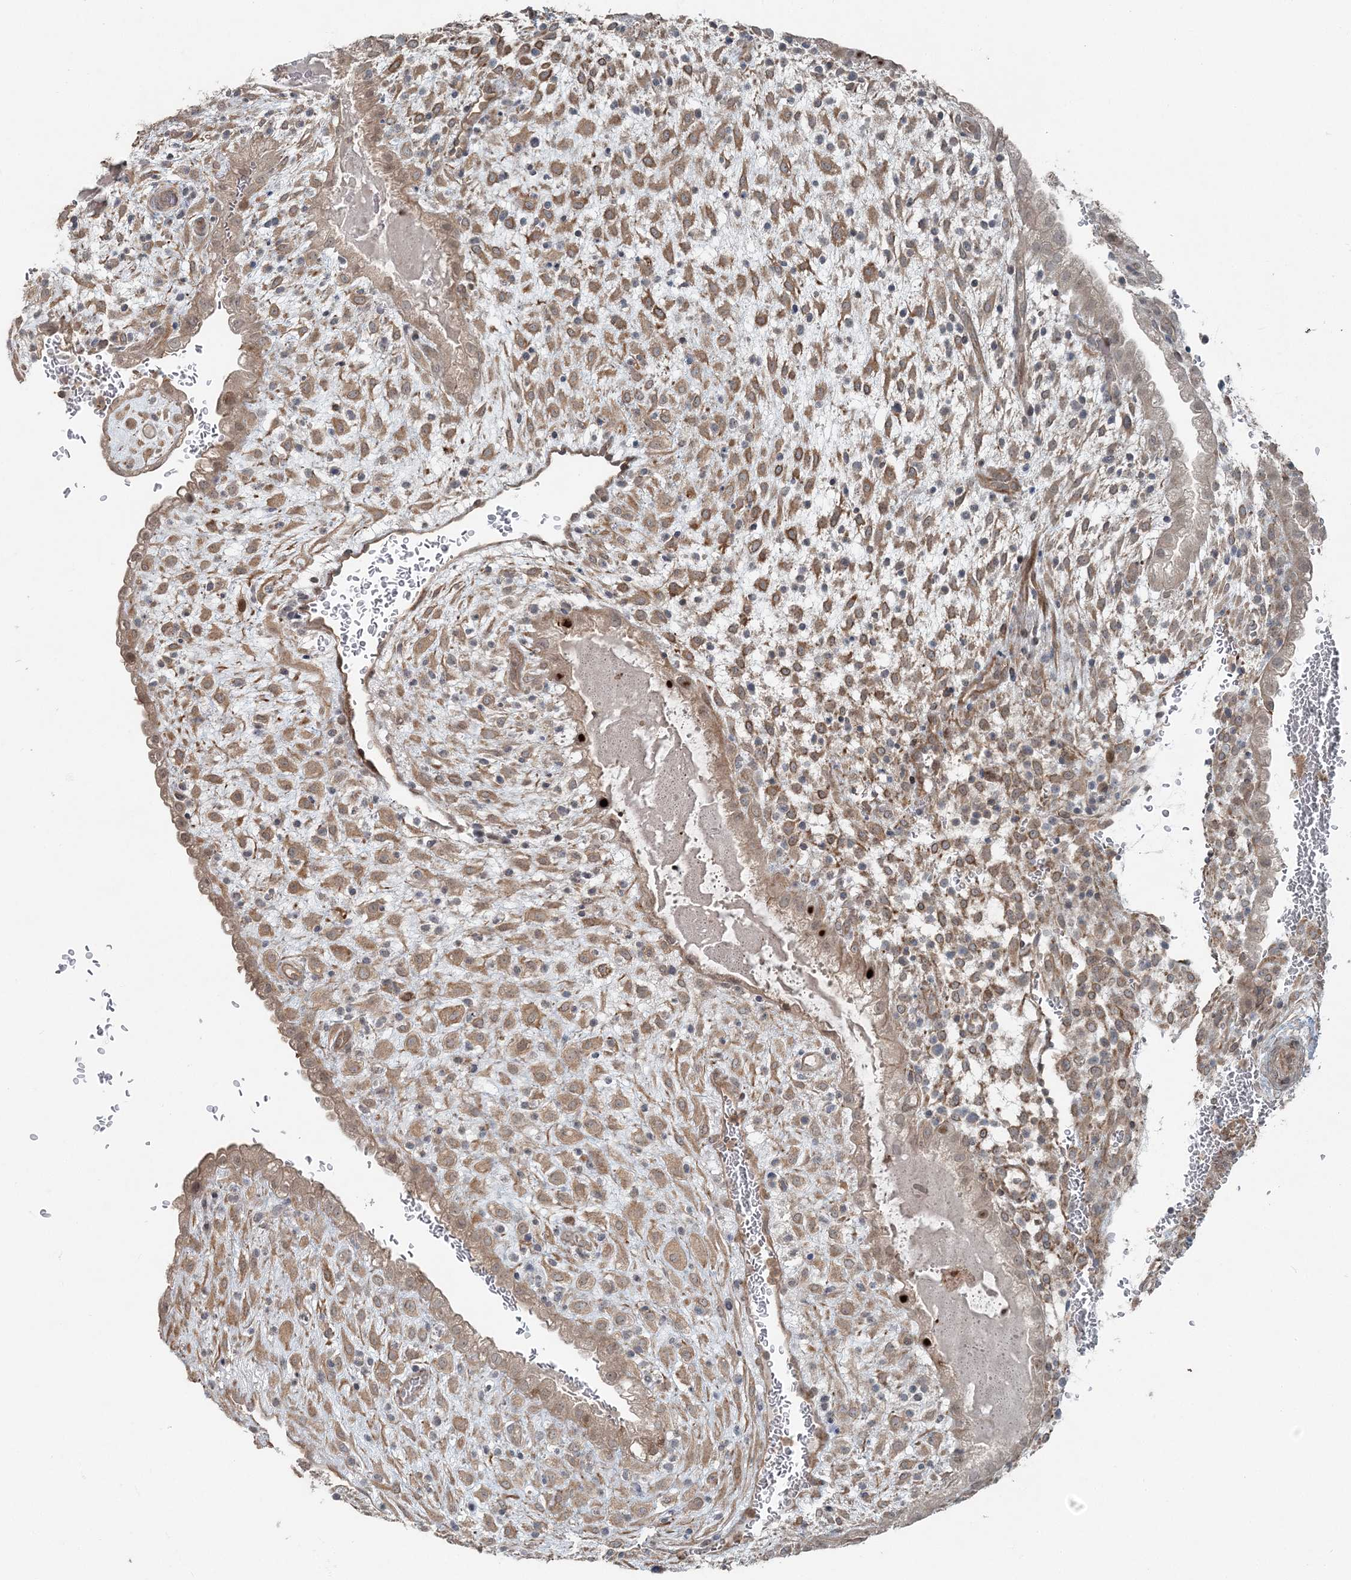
{"staining": {"intensity": "moderate", "quantity": ">75%", "location": "cytoplasmic/membranous,nuclear"}, "tissue": "placenta", "cell_type": "Decidual cells", "image_type": "normal", "snomed": [{"axis": "morphology", "description": "Normal tissue, NOS"}, {"axis": "topography", "description": "Placenta"}], "caption": "The immunohistochemical stain highlights moderate cytoplasmic/membranous,nuclear positivity in decidual cells of normal placenta.", "gene": "FBXL17", "patient": {"sex": "female", "age": 35}}